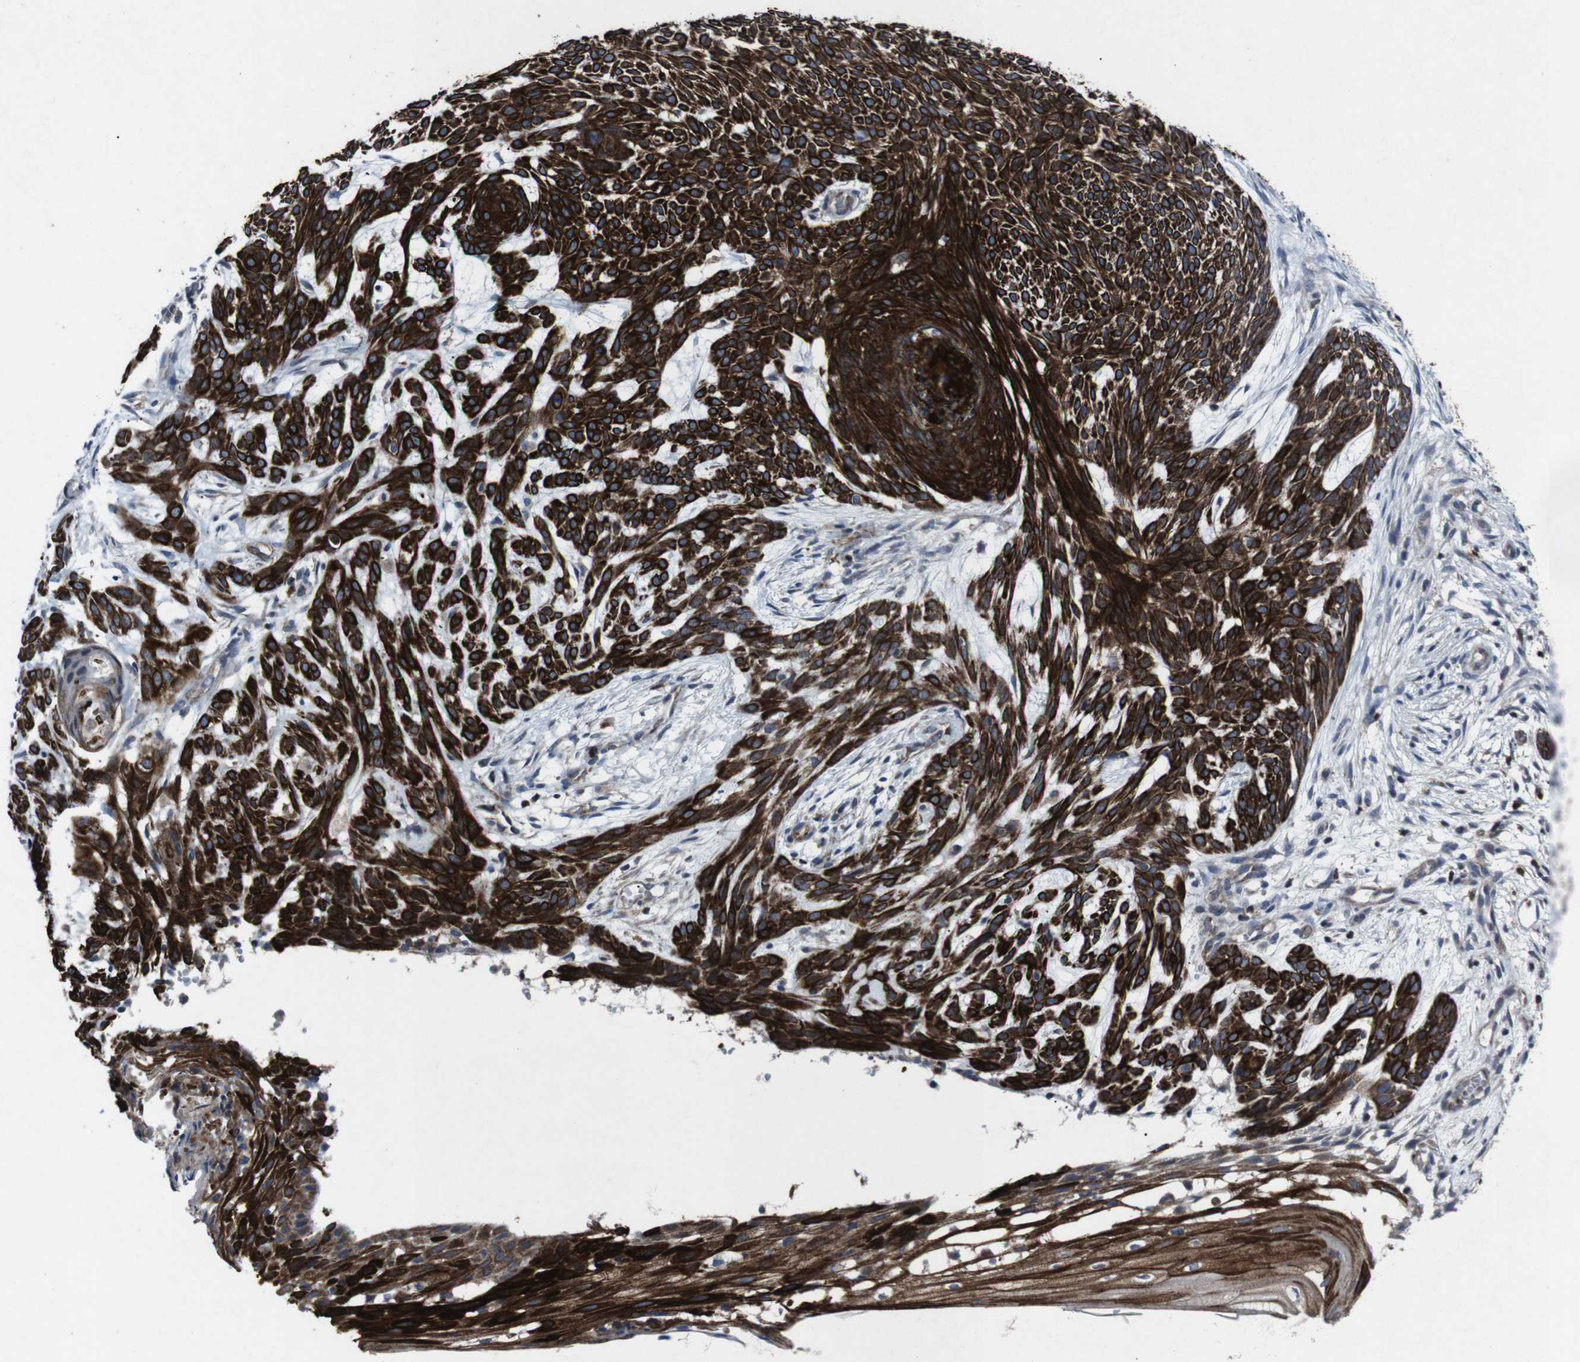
{"staining": {"intensity": "strong", "quantity": ">75%", "location": "cytoplasmic/membranous"}, "tissue": "skin cancer", "cell_type": "Tumor cells", "image_type": "cancer", "snomed": [{"axis": "morphology", "description": "Basal cell carcinoma"}, {"axis": "topography", "description": "Skin"}], "caption": "Immunohistochemical staining of human skin cancer displays strong cytoplasmic/membranous protein positivity in about >75% of tumor cells.", "gene": "STAT4", "patient": {"sex": "female", "age": 59}}